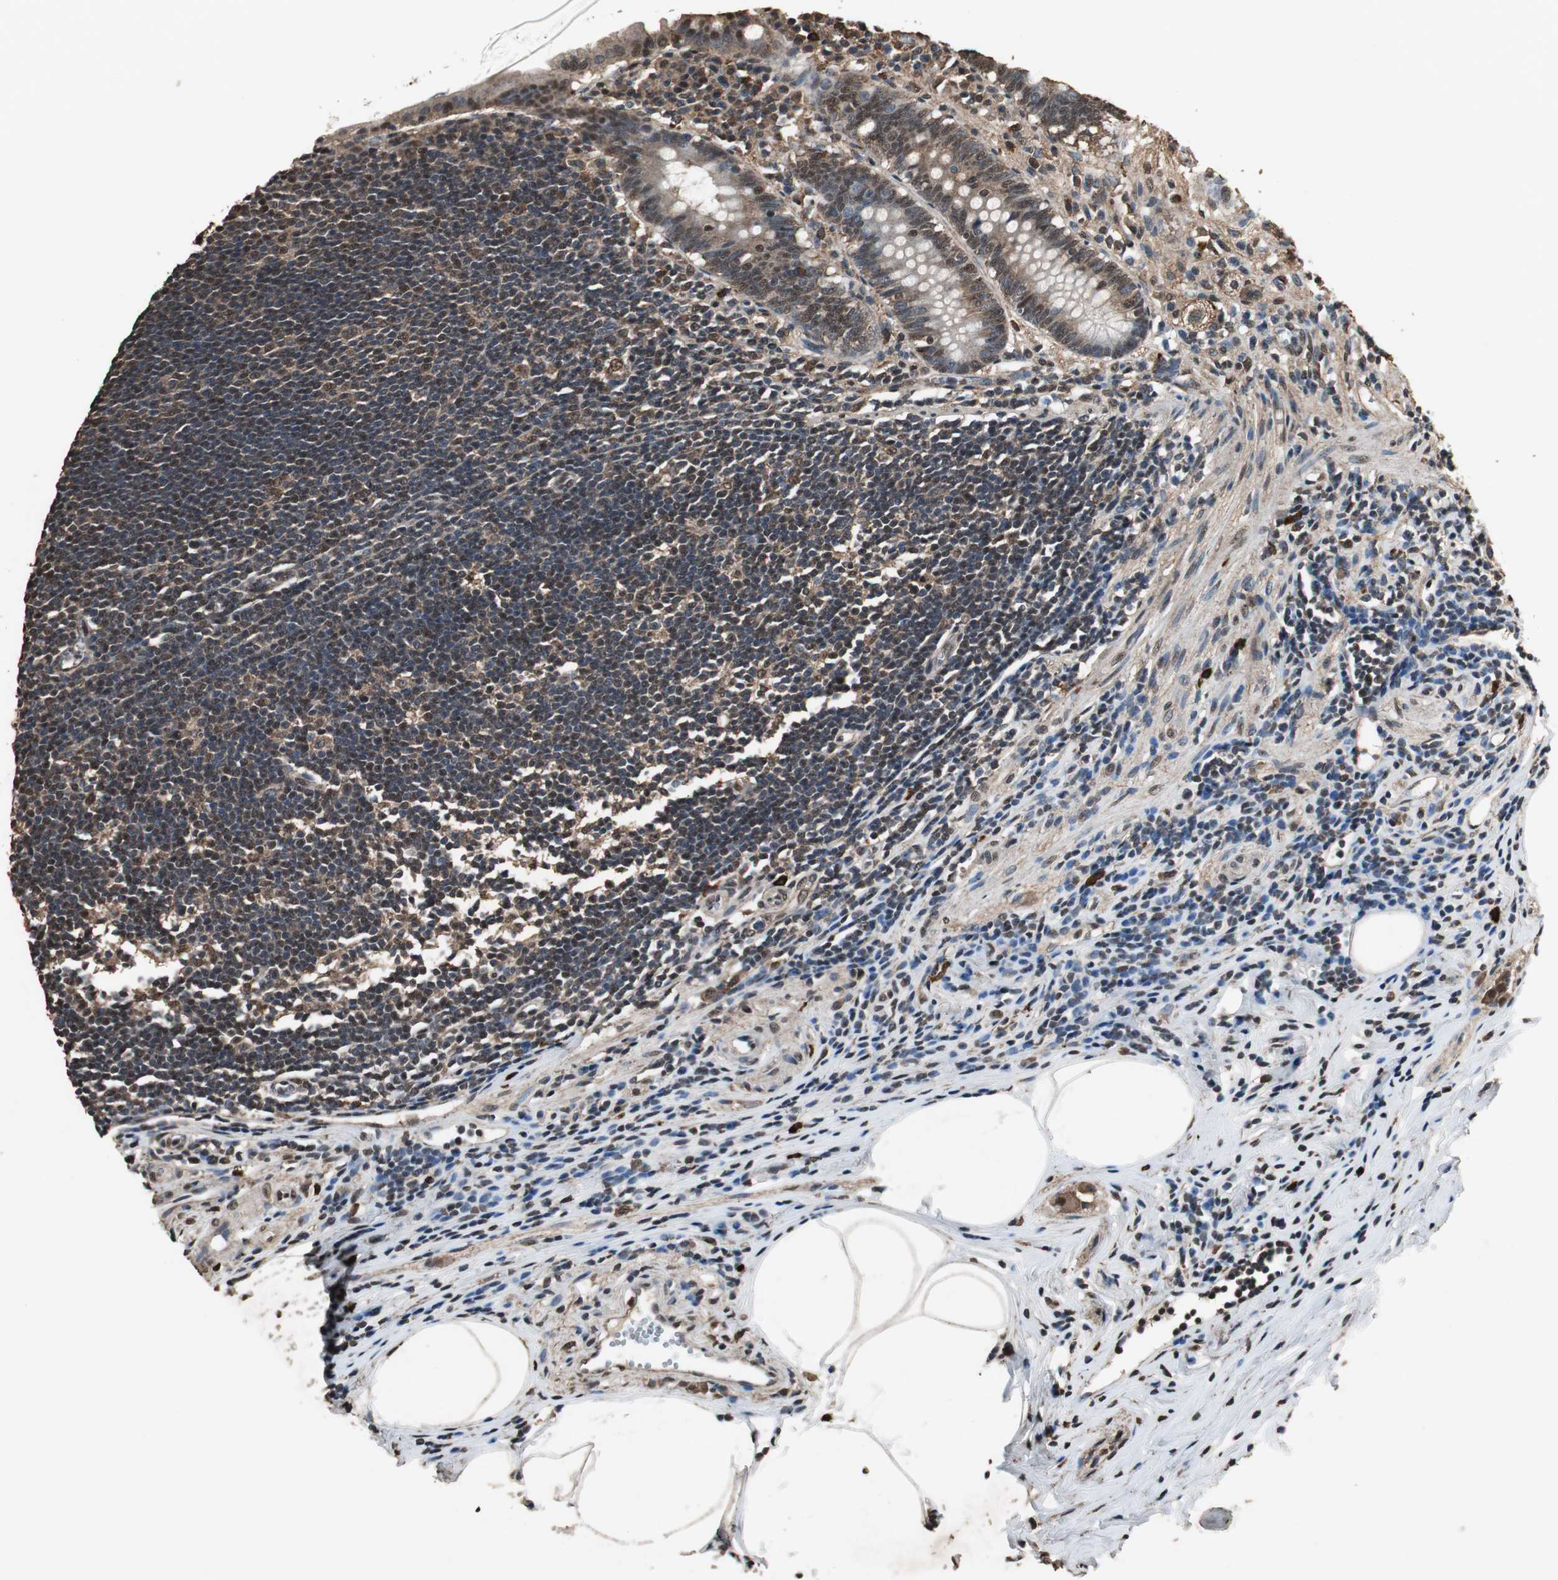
{"staining": {"intensity": "moderate", "quantity": ">75%", "location": "cytoplasmic/membranous,nuclear"}, "tissue": "appendix", "cell_type": "Glandular cells", "image_type": "normal", "snomed": [{"axis": "morphology", "description": "Normal tissue, NOS"}, {"axis": "topography", "description": "Appendix"}], "caption": "Moderate cytoplasmic/membranous,nuclear protein positivity is identified in about >75% of glandular cells in appendix.", "gene": "PPP1R13B", "patient": {"sex": "female", "age": 50}}